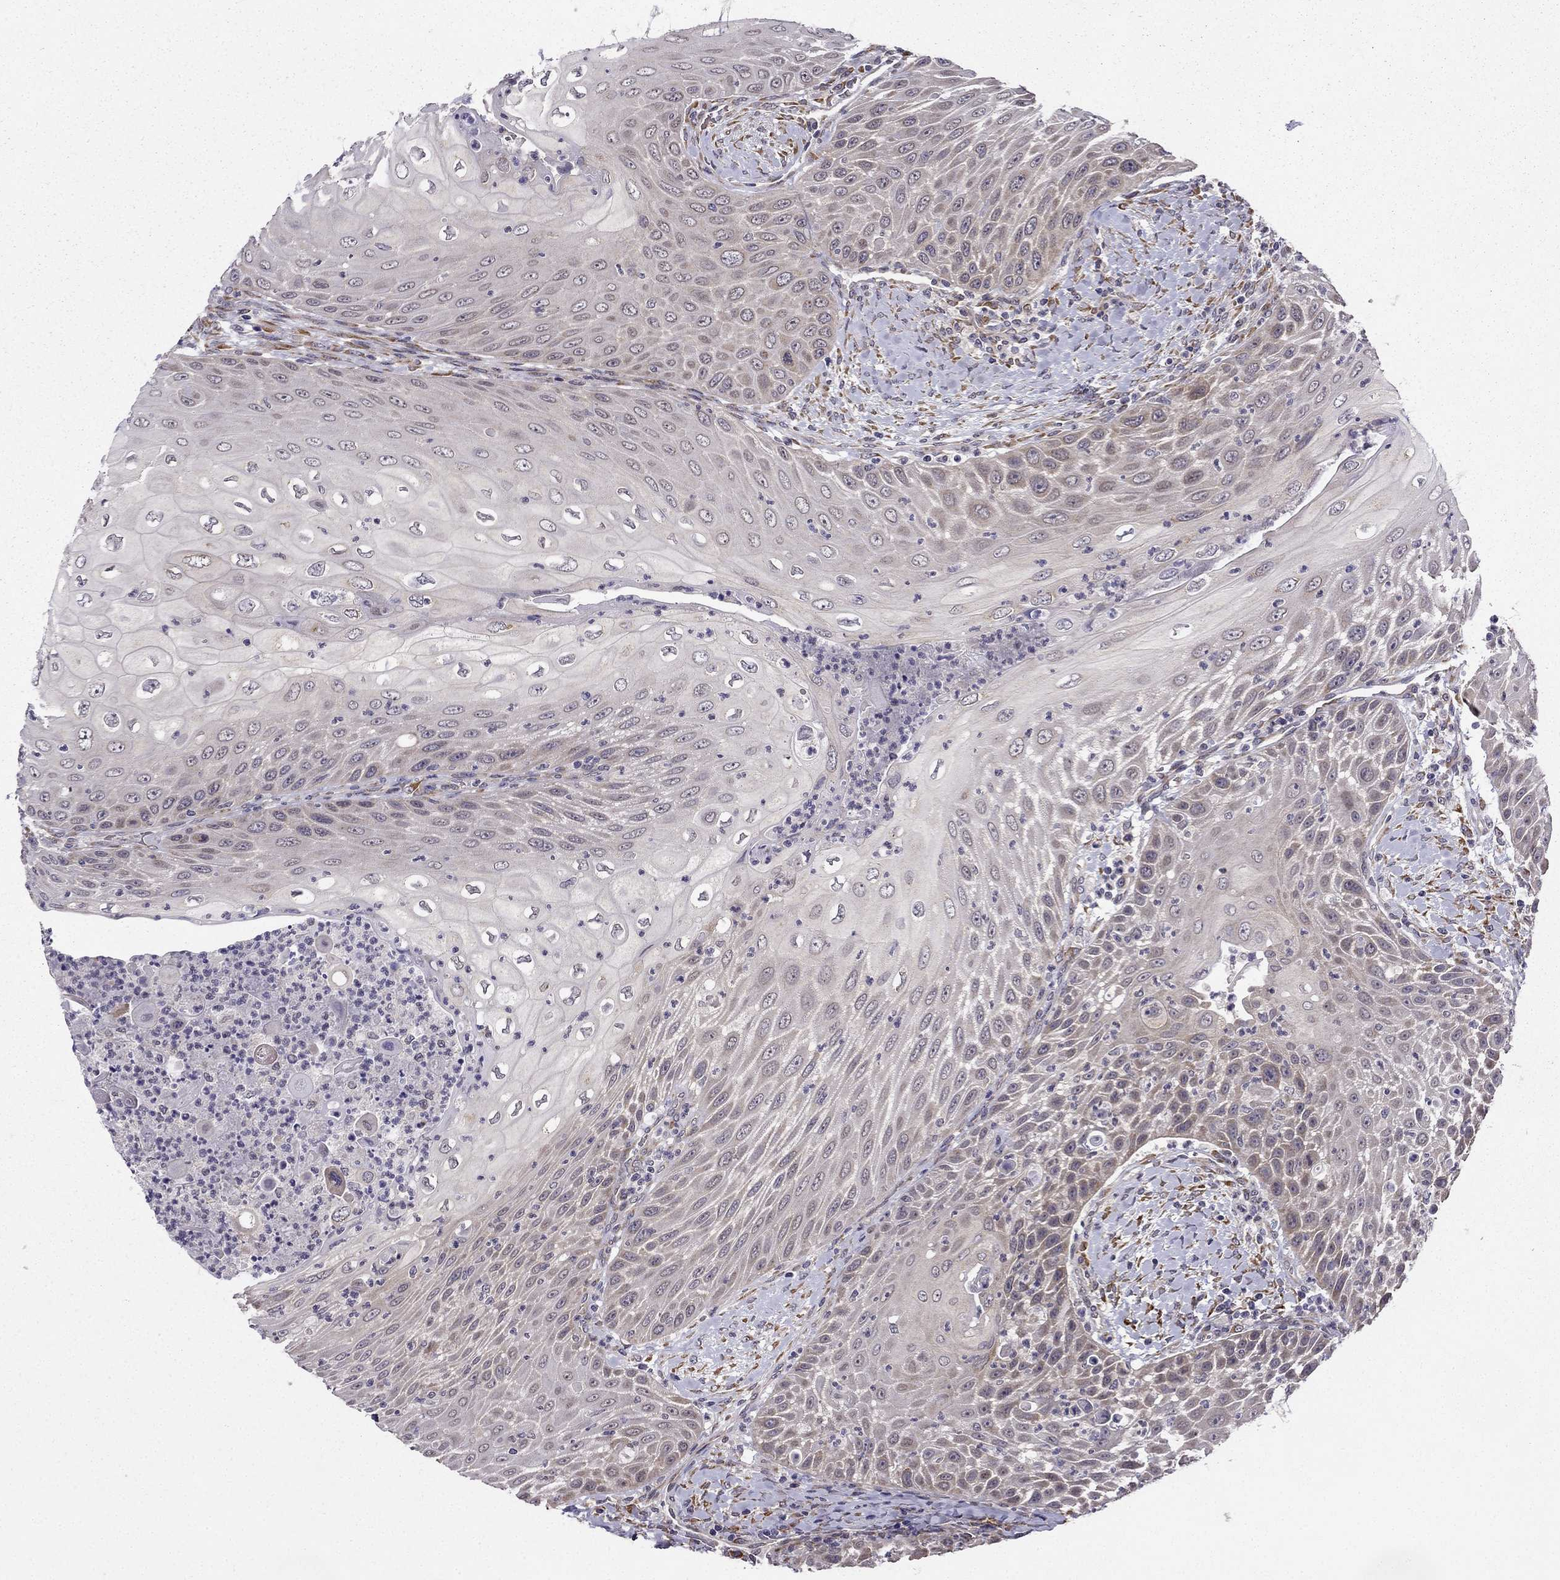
{"staining": {"intensity": "weak", "quantity": "<25%", "location": "cytoplasmic/membranous"}, "tissue": "head and neck cancer", "cell_type": "Tumor cells", "image_type": "cancer", "snomed": [{"axis": "morphology", "description": "Squamous cell carcinoma, NOS"}, {"axis": "topography", "description": "Head-Neck"}], "caption": "Tumor cells show no significant staining in squamous cell carcinoma (head and neck).", "gene": "ARHGEF28", "patient": {"sex": "male", "age": 69}}